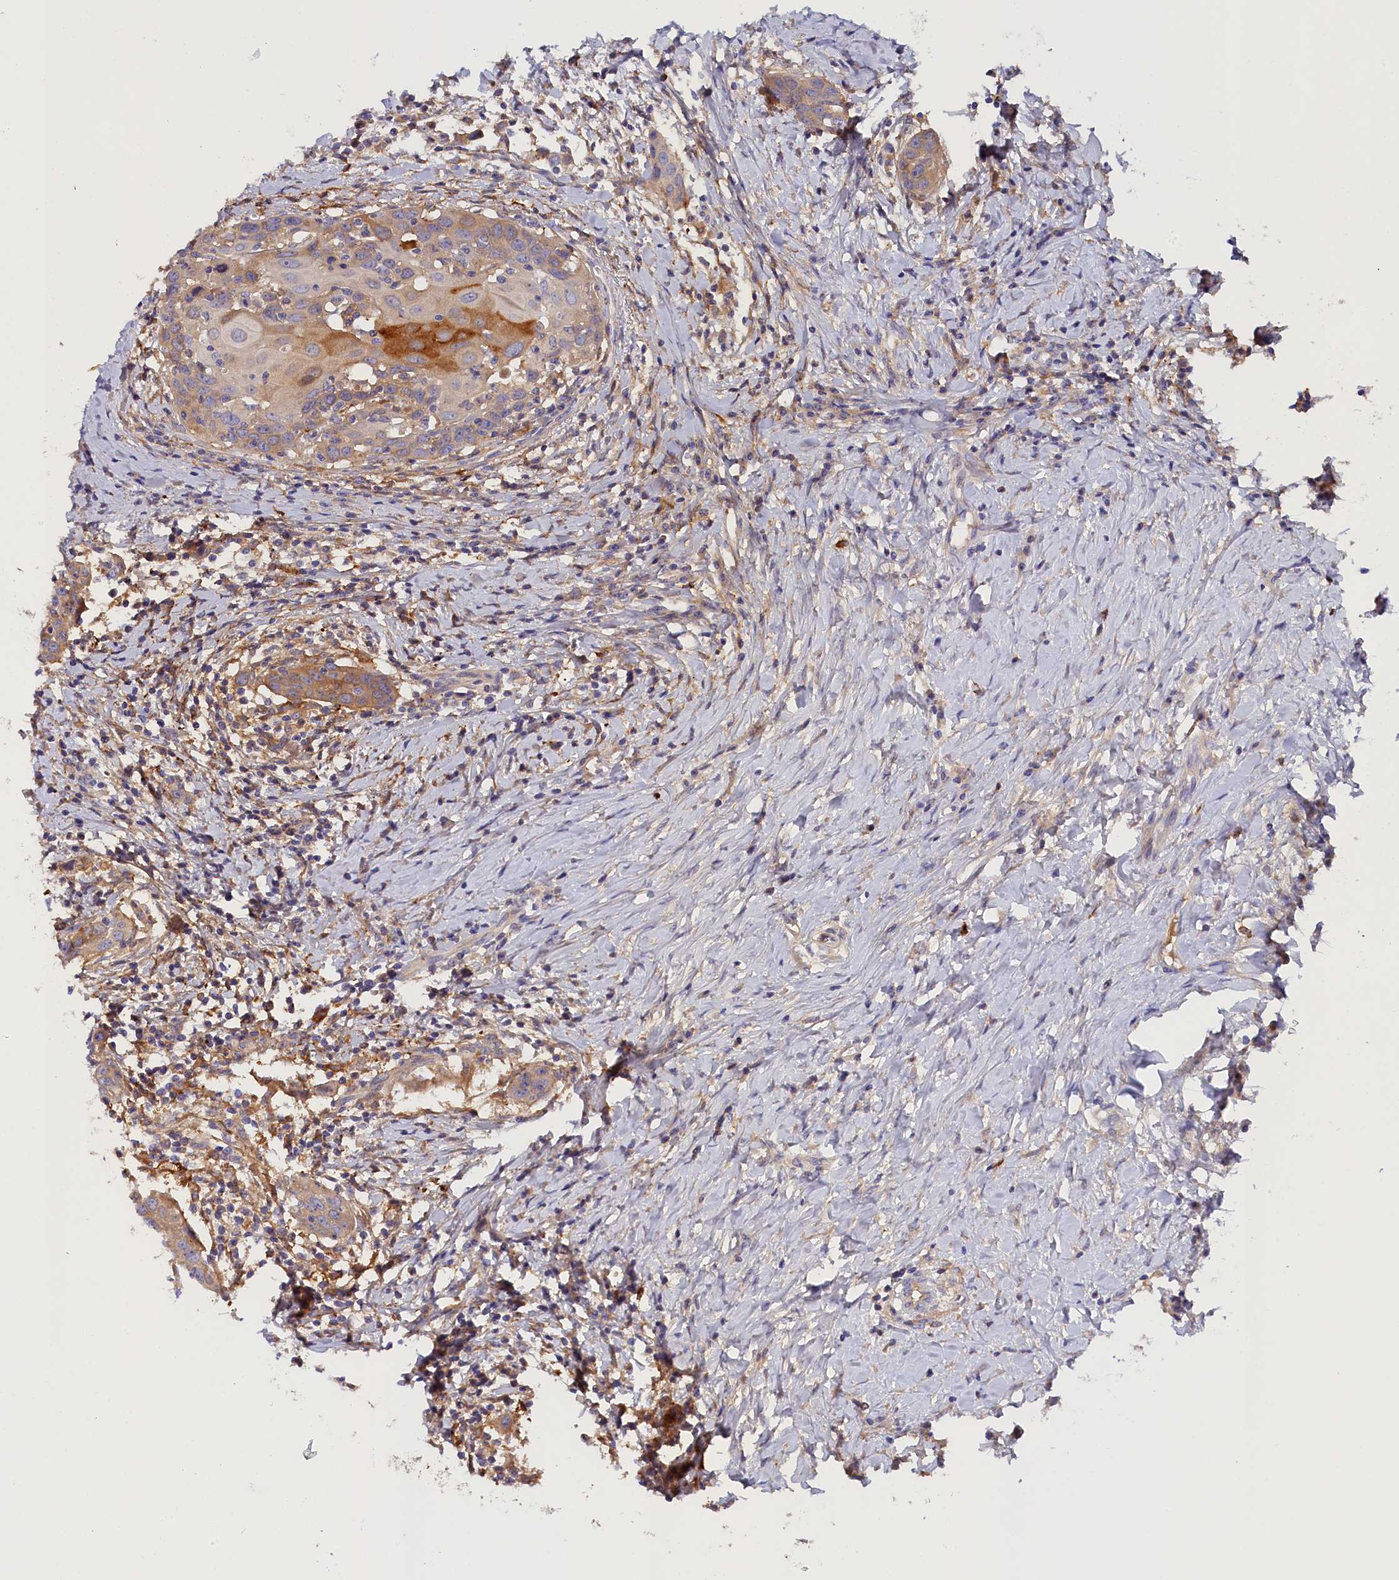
{"staining": {"intensity": "moderate", "quantity": "<25%", "location": "cytoplasmic/membranous"}, "tissue": "head and neck cancer", "cell_type": "Tumor cells", "image_type": "cancer", "snomed": [{"axis": "morphology", "description": "Squamous cell carcinoma, NOS"}, {"axis": "topography", "description": "Oral tissue"}, {"axis": "topography", "description": "Head-Neck"}], "caption": "Human squamous cell carcinoma (head and neck) stained with a brown dye exhibits moderate cytoplasmic/membranous positive staining in approximately <25% of tumor cells.", "gene": "KATNB1", "patient": {"sex": "female", "age": 50}}